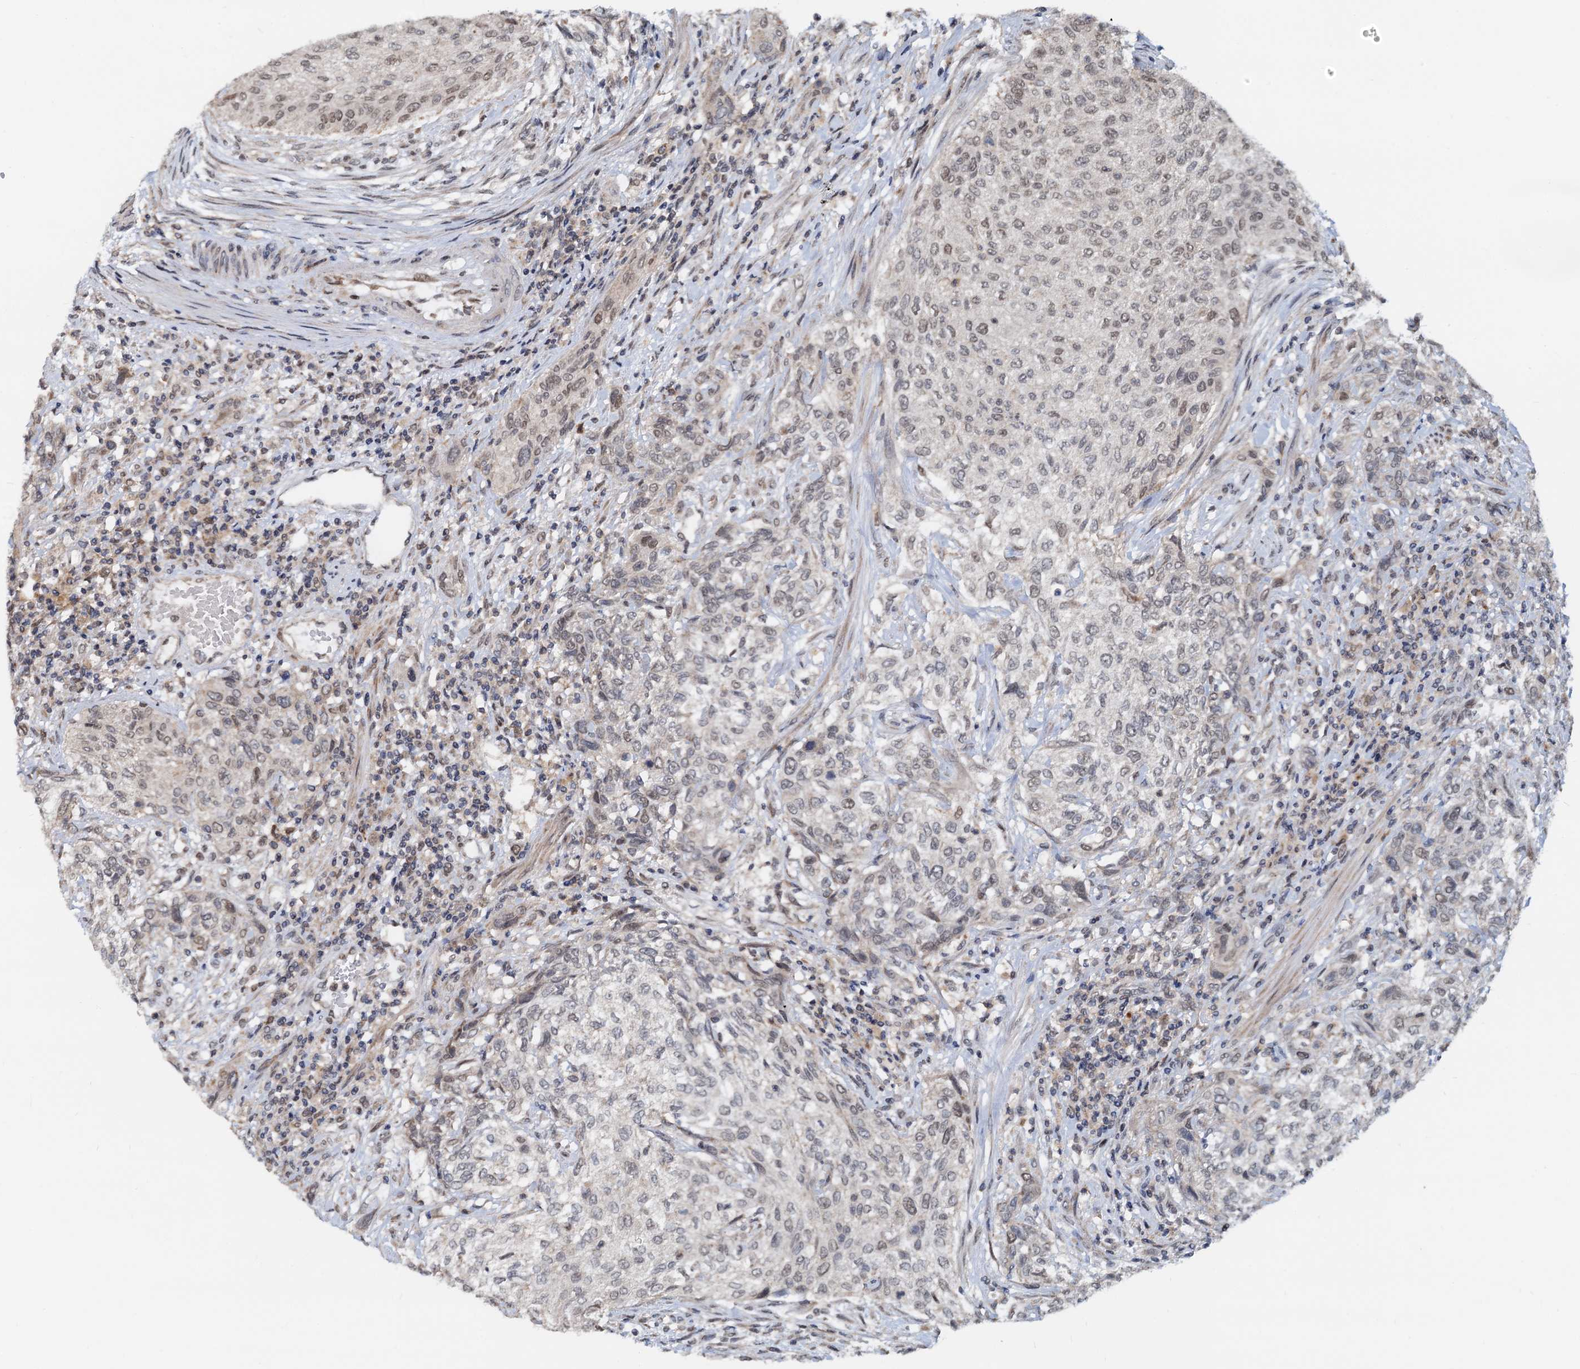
{"staining": {"intensity": "weak", "quantity": "25%-75%", "location": "nuclear"}, "tissue": "urothelial cancer", "cell_type": "Tumor cells", "image_type": "cancer", "snomed": [{"axis": "morphology", "description": "Normal tissue, NOS"}, {"axis": "morphology", "description": "Urothelial carcinoma, NOS"}, {"axis": "topography", "description": "Urinary bladder"}, {"axis": "topography", "description": "Peripheral nerve tissue"}], "caption": "Transitional cell carcinoma stained for a protein exhibits weak nuclear positivity in tumor cells.", "gene": "MCMBP", "patient": {"sex": "male", "age": 35}}